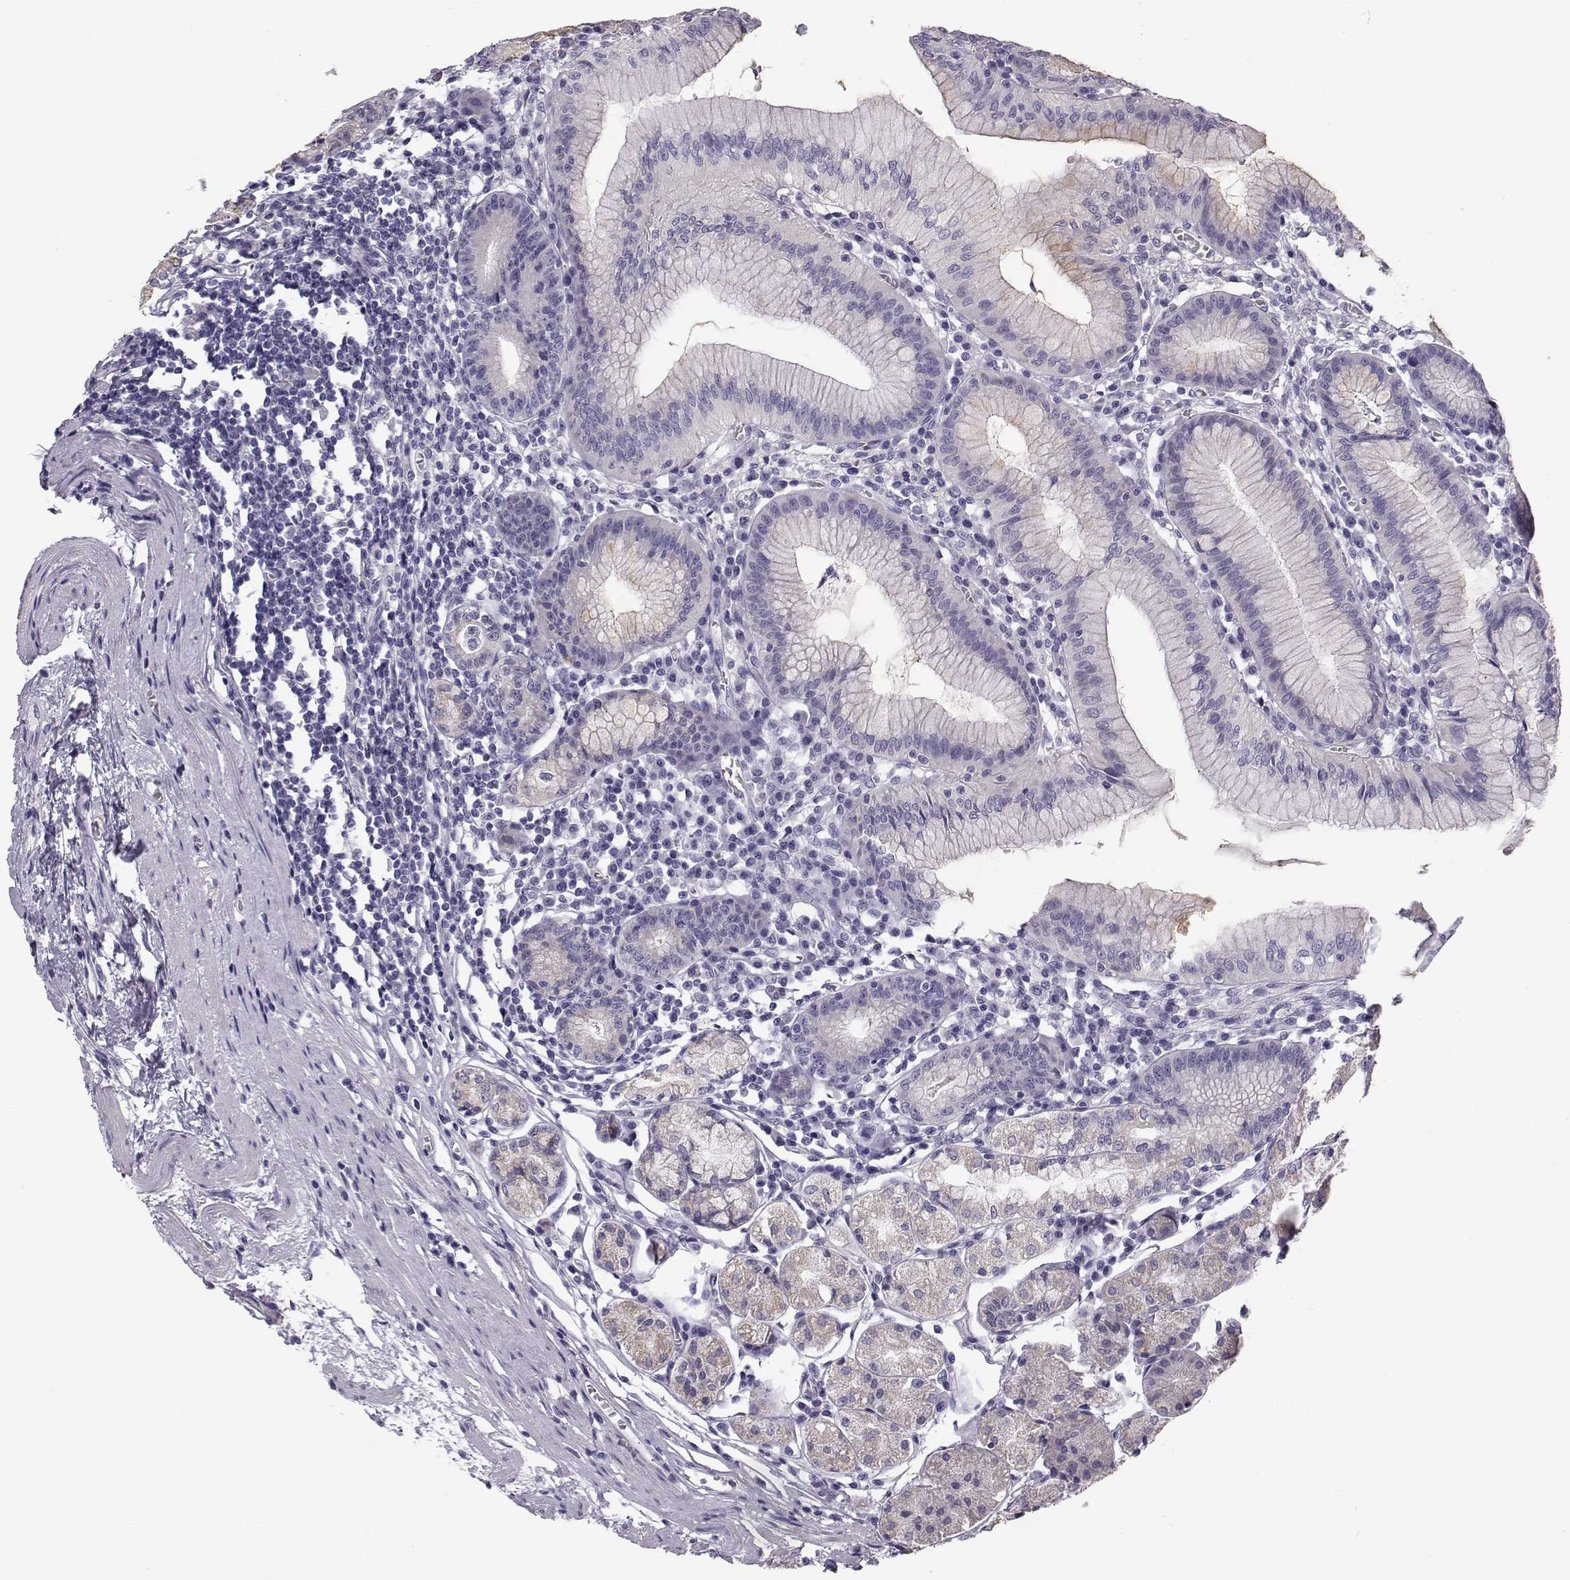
{"staining": {"intensity": "negative", "quantity": "none", "location": "none"}, "tissue": "stomach", "cell_type": "Glandular cells", "image_type": "normal", "snomed": [{"axis": "morphology", "description": "Normal tissue, NOS"}, {"axis": "topography", "description": "Stomach"}], "caption": "Immunohistochemistry photomicrograph of benign stomach: human stomach stained with DAB (3,3'-diaminobenzidine) displays no significant protein positivity in glandular cells.", "gene": "KCNMB4", "patient": {"sex": "male", "age": 55}}